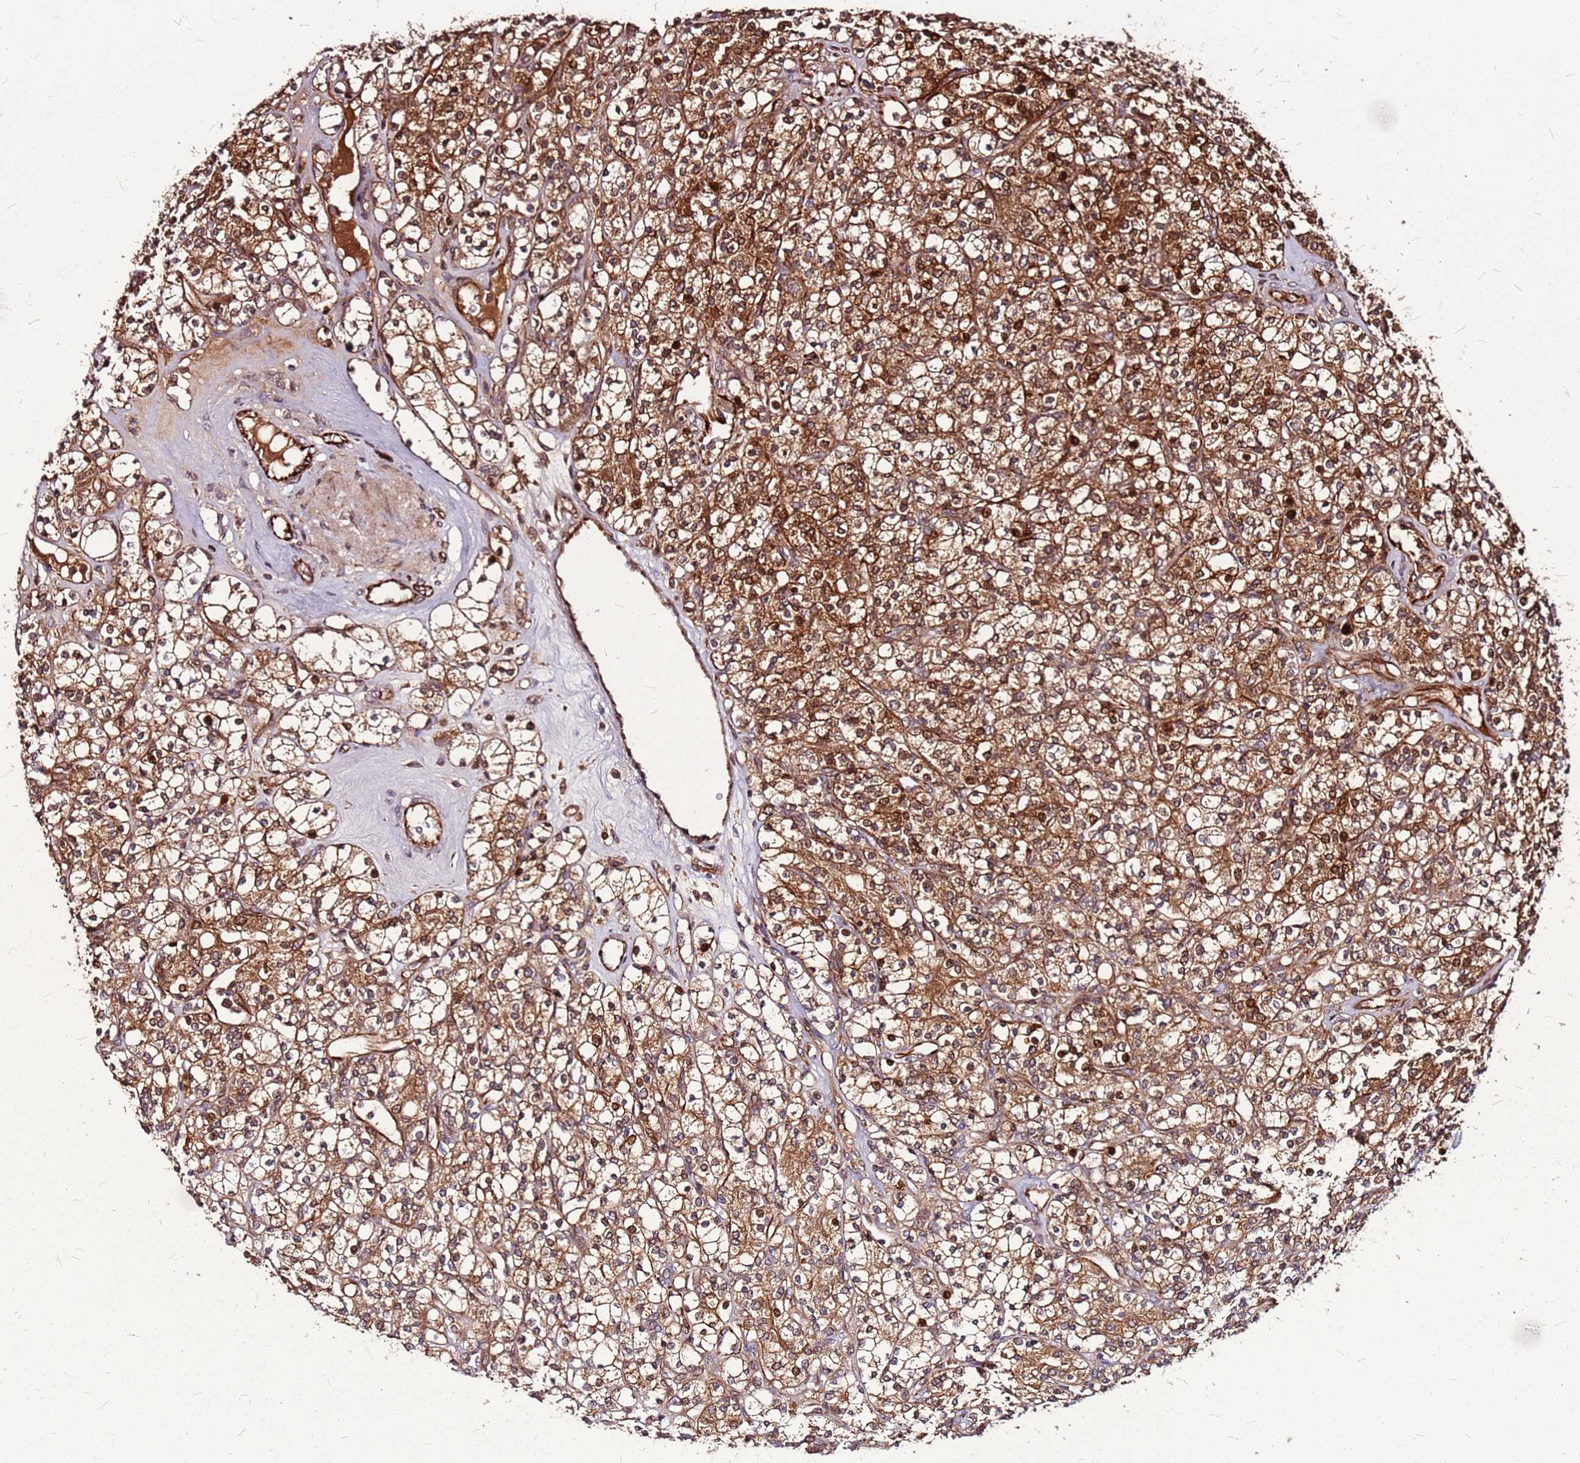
{"staining": {"intensity": "moderate", "quantity": ">75%", "location": "cytoplasmic/membranous,nuclear"}, "tissue": "renal cancer", "cell_type": "Tumor cells", "image_type": "cancer", "snomed": [{"axis": "morphology", "description": "Adenocarcinoma, NOS"}, {"axis": "topography", "description": "Kidney"}], "caption": "Immunohistochemistry staining of adenocarcinoma (renal), which exhibits medium levels of moderate cytoplasmic/membranous and nuclear positivity in about >75% of tumor cells indicating moderate cytoplasmic/membranous and nuclear protein expression. The staining was performed using DAB (brown) for protein detection and nuclei were counterstained in hematoxylin (blue).", "gene": "LYPLAL1", "patient": {"sex": "male", "age": 77}}